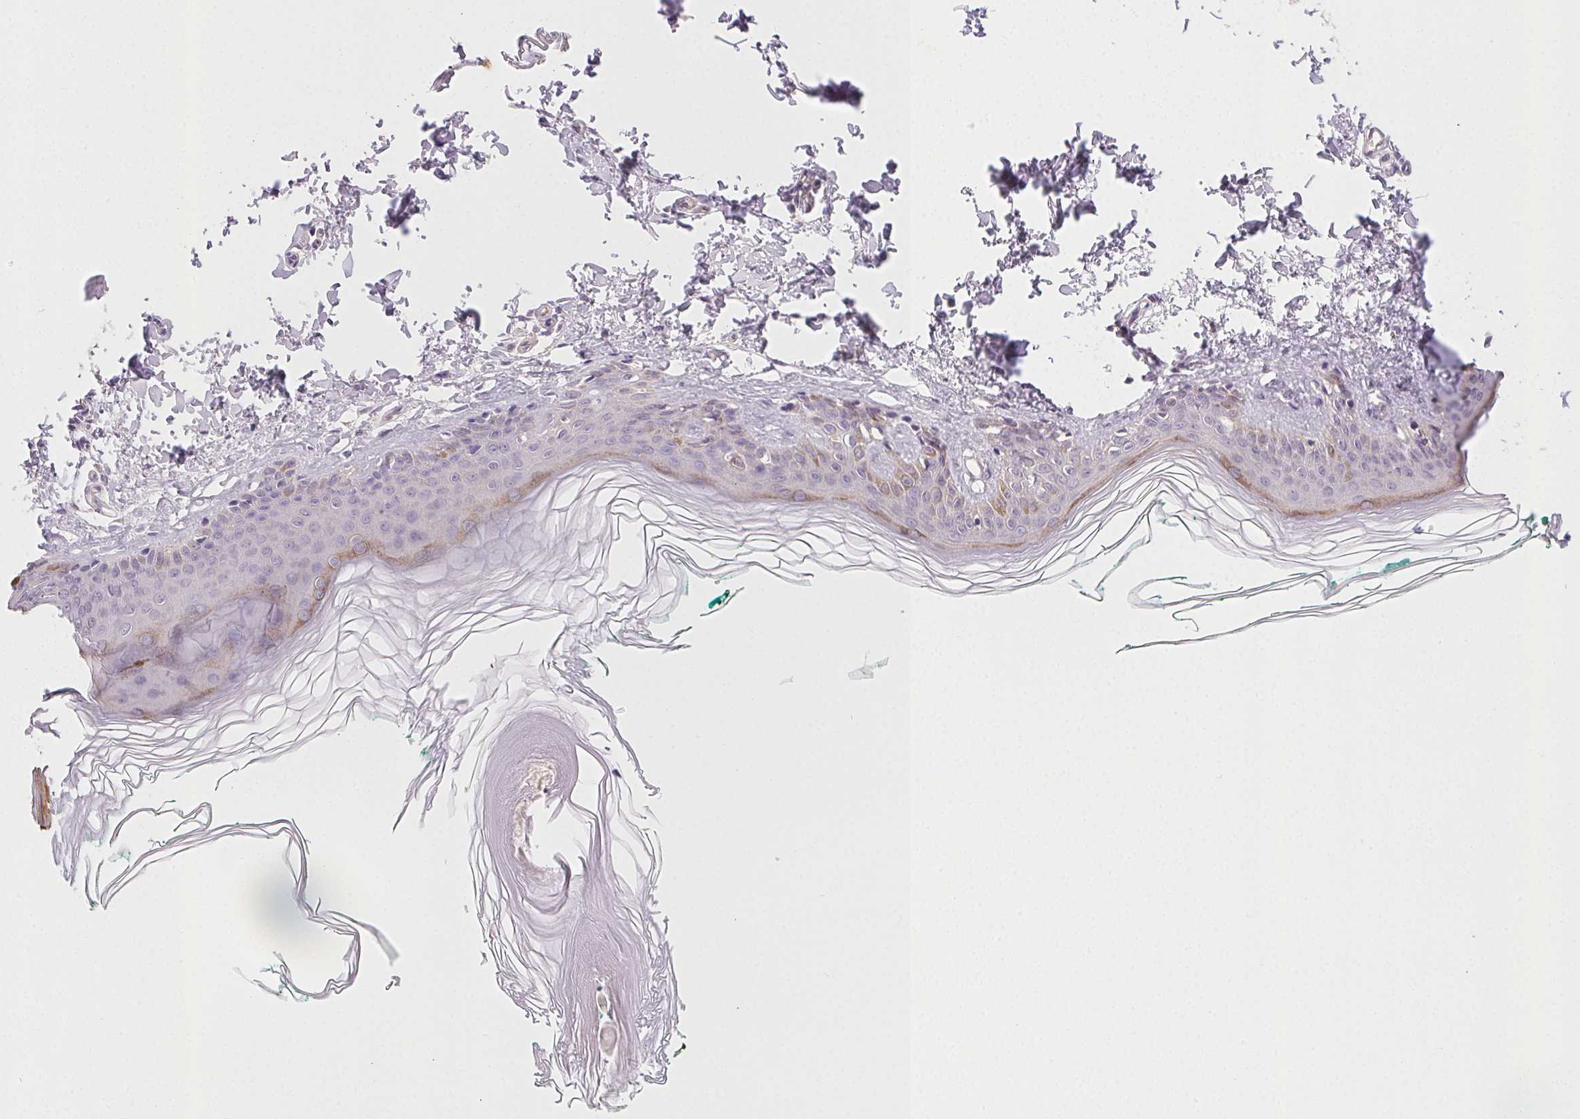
{"staining": {"intensity": "negative", "quantity": "none", "location": "none"}, "tissue": "skin", "cell_type": "Fibroblasts", "image_type": "normal", "snomed": [{"axis": "morphology", "description": "Normal tissue, NOS"}, {"axis": "topography", "description": "Skin"}, {"axis": "topography", "description": "Peripheral nerve tissue"}], "caption": "IHC micrograph of unremarkable human skin stained for a protein (brown), which reveals no expression in fibroblasts.", "gene": "CSN1S1", "patient": {"sex": "female", "age": 45}}